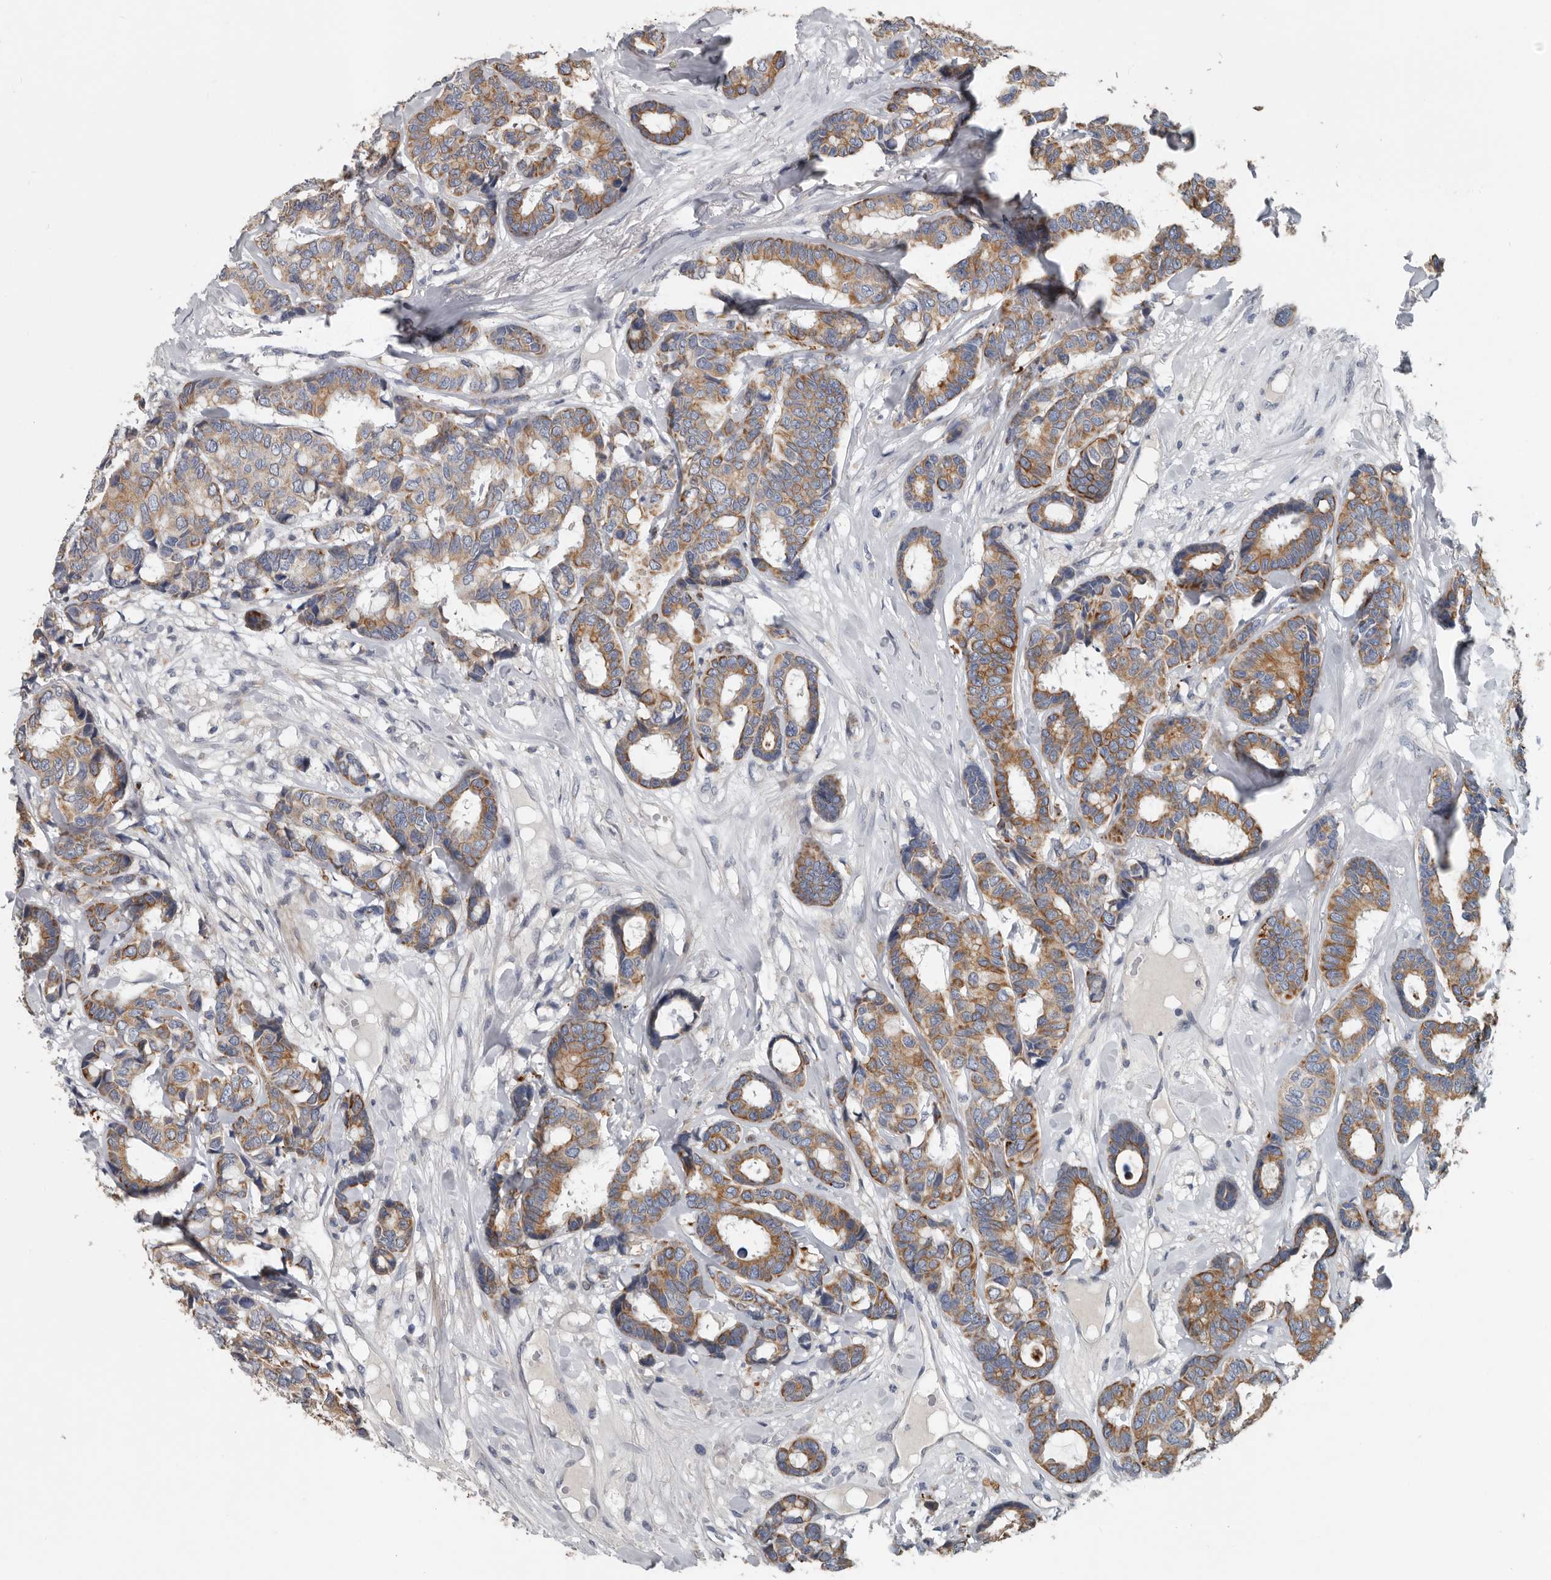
{"staining": {"intensity": "moderate", "quantity": ">75%", "location": "cytoplasmic/membranous"}, "tissue": "breast cancer", "cell_type": "Tumor cells", "image_type": "cancer", "snomed": [{"axis": "morphology", "description": "Duct carcinoma"}, {"axis": "topography", "description": "Breast"}], "caption": "The photomicrograph reveals a brown stain indicating the presence of a protein in the cytoplasmic/membranous of tumor cells in invasive ductal carcinoma (breast).", "gene": "DPY19L4", "patient": {"sex": "female", "age": 87}}